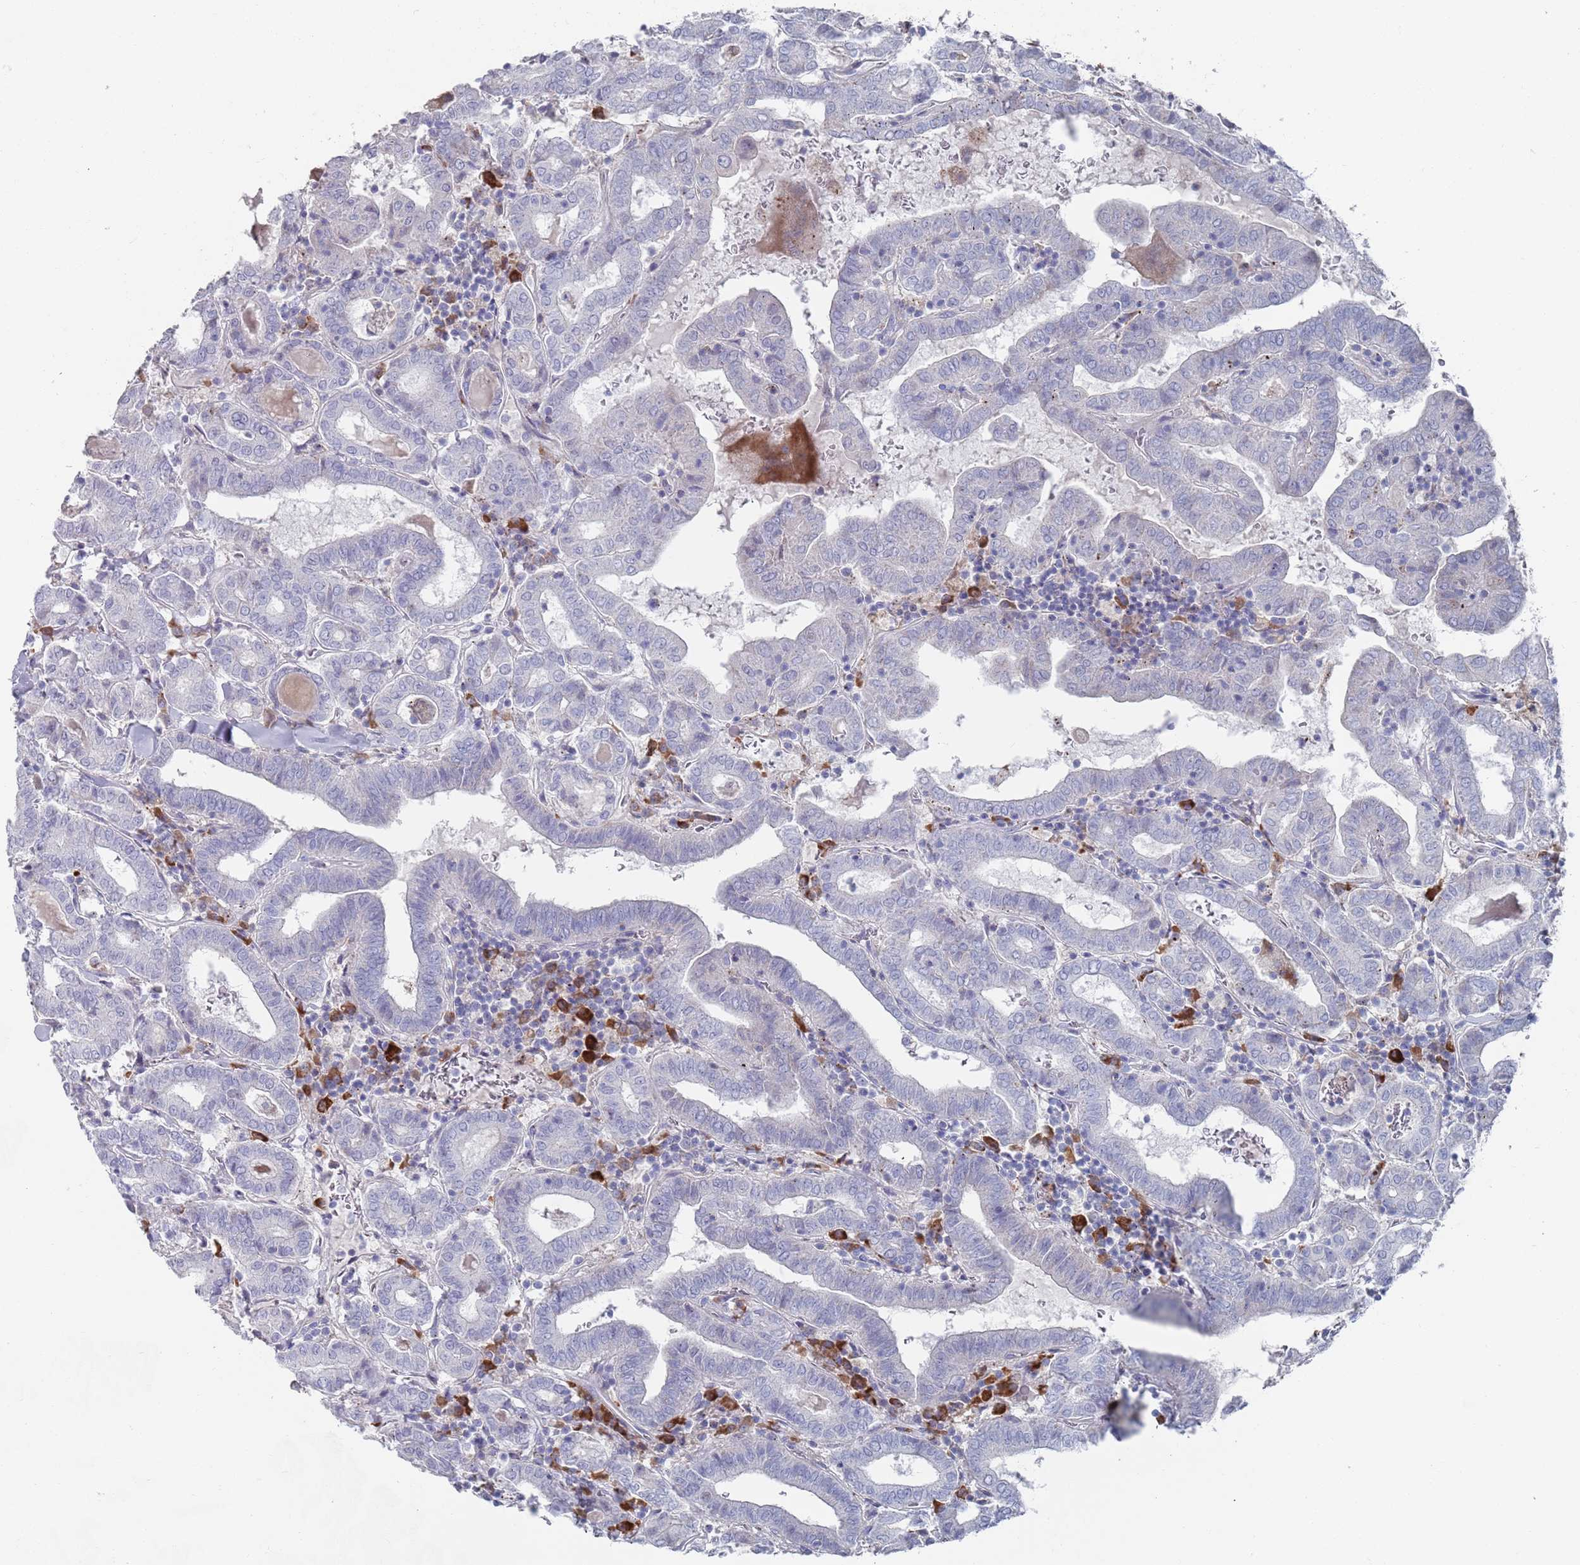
{"staining": {"intensity": "negative", "quantity": "none", "location": "none"}, "tissue": "thyroid cancer", "cell_type": "Tumor cells", "image_type": "cancer", "snomed": [{"axis": "morphology", "description": "Papillary adenocarcinoma, NOS"}, {"axis": "topography", "description": "Thyroid gland"}], "caption": "This is a photomicrograph of IHC staining of thyroid cancer (papillary adenocarcinoma), which shows no expression in tumor cells. (Stains: DAB (3,3'-diaminobenzidine) immunohistochemistry with hematoxylin counter stain, Microscopy: brightfield microscopy at high magnification).", "gene": "MAT1A", "patient": {"sex": "female", "age": 72}}